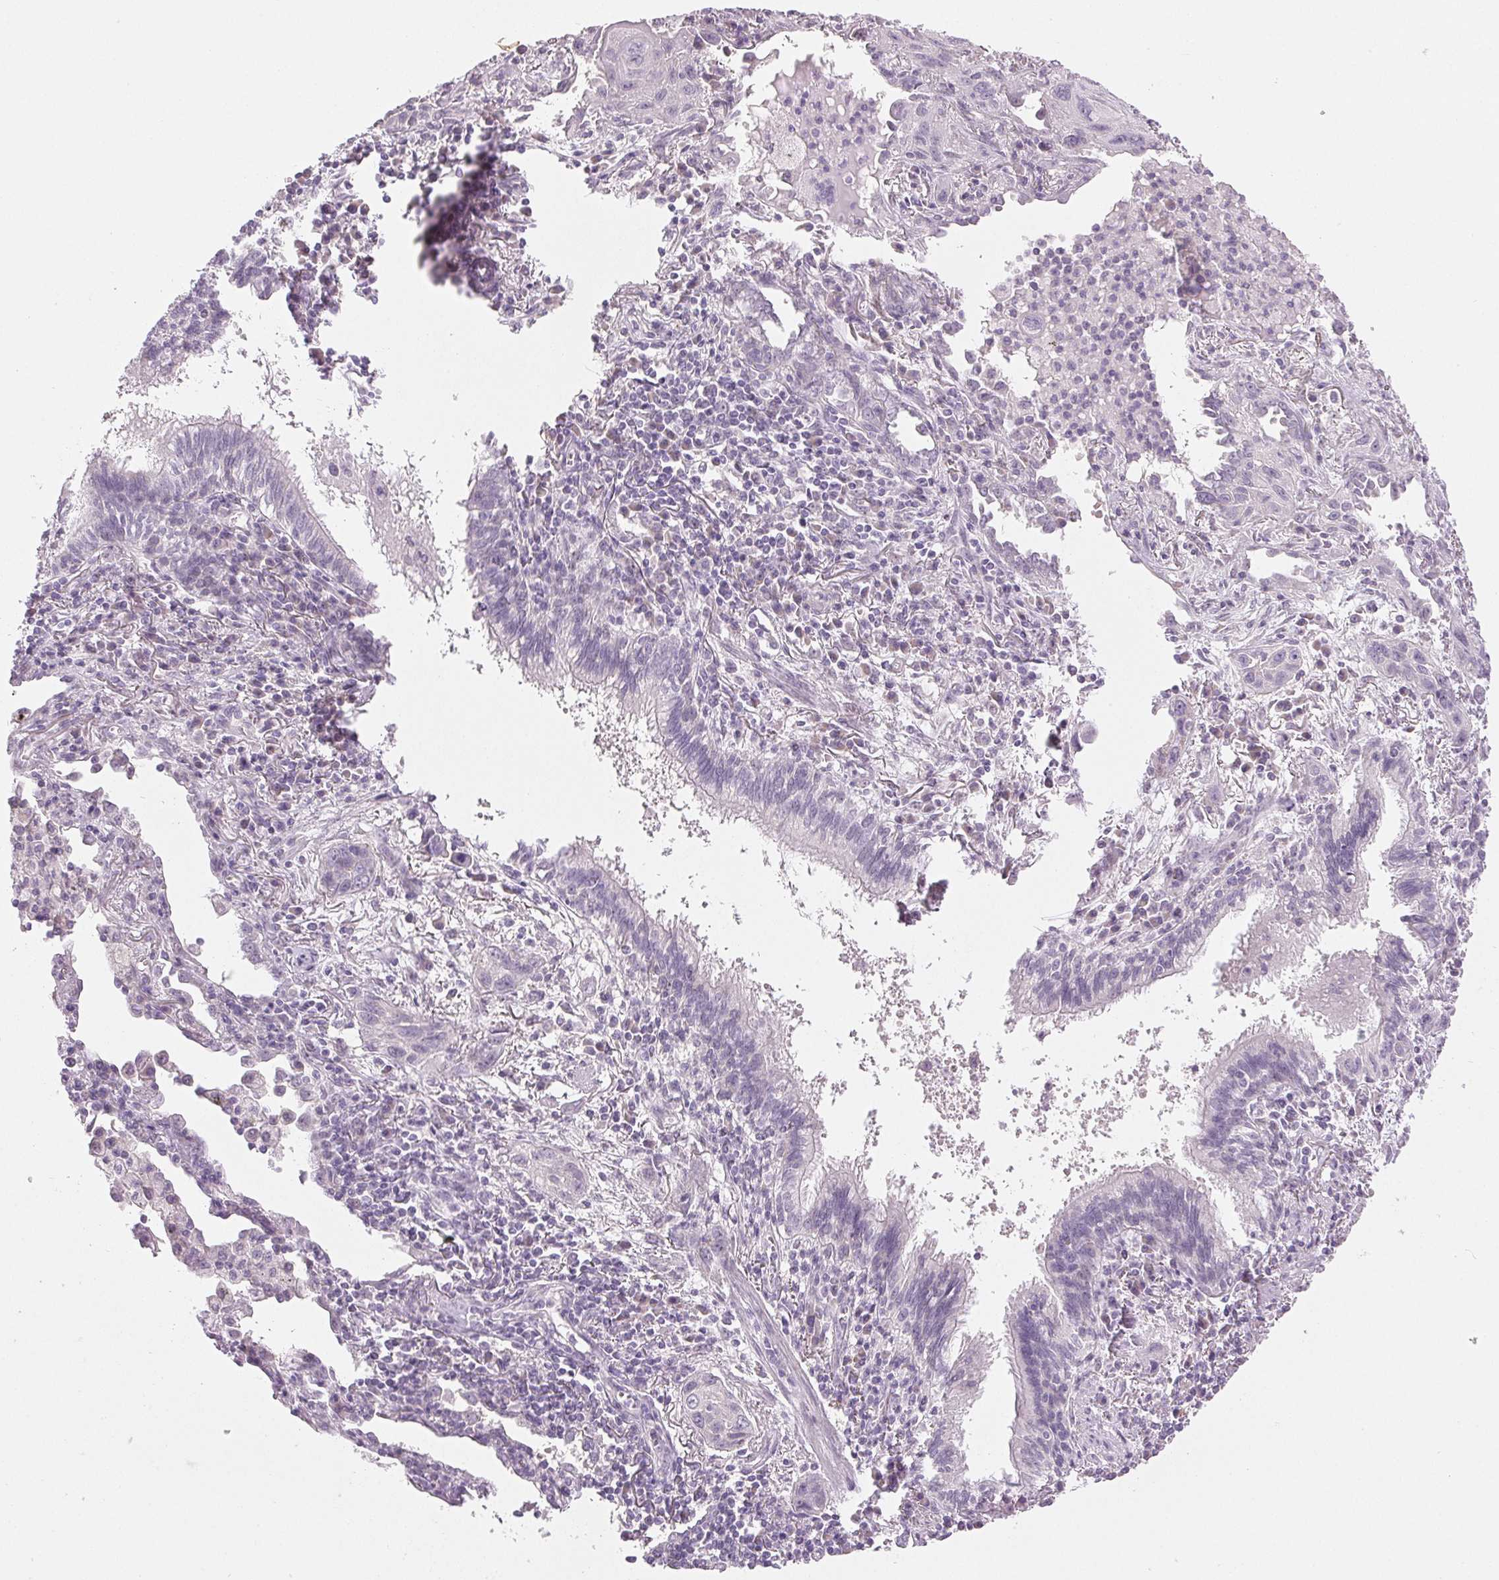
{"staining": {"intensity": "negative", "quantity": "none", "location": "none"}, "tissue": "lung cancer", "cell_type": "Tumor cells", "image_type": "cancer", "snomed": [{"axis": "morphology", "description": "Squamous cell carcinoma, NOS"}, {"axis": "topography", "description": "Lung"}], "caption": "This is a micrograph of IHC staining of squamous cell carcinoma (lung), which shows no positivity in tumor cells.", "gene": "DNAJC6", "patient": {"sex": "male", "age": 79}}